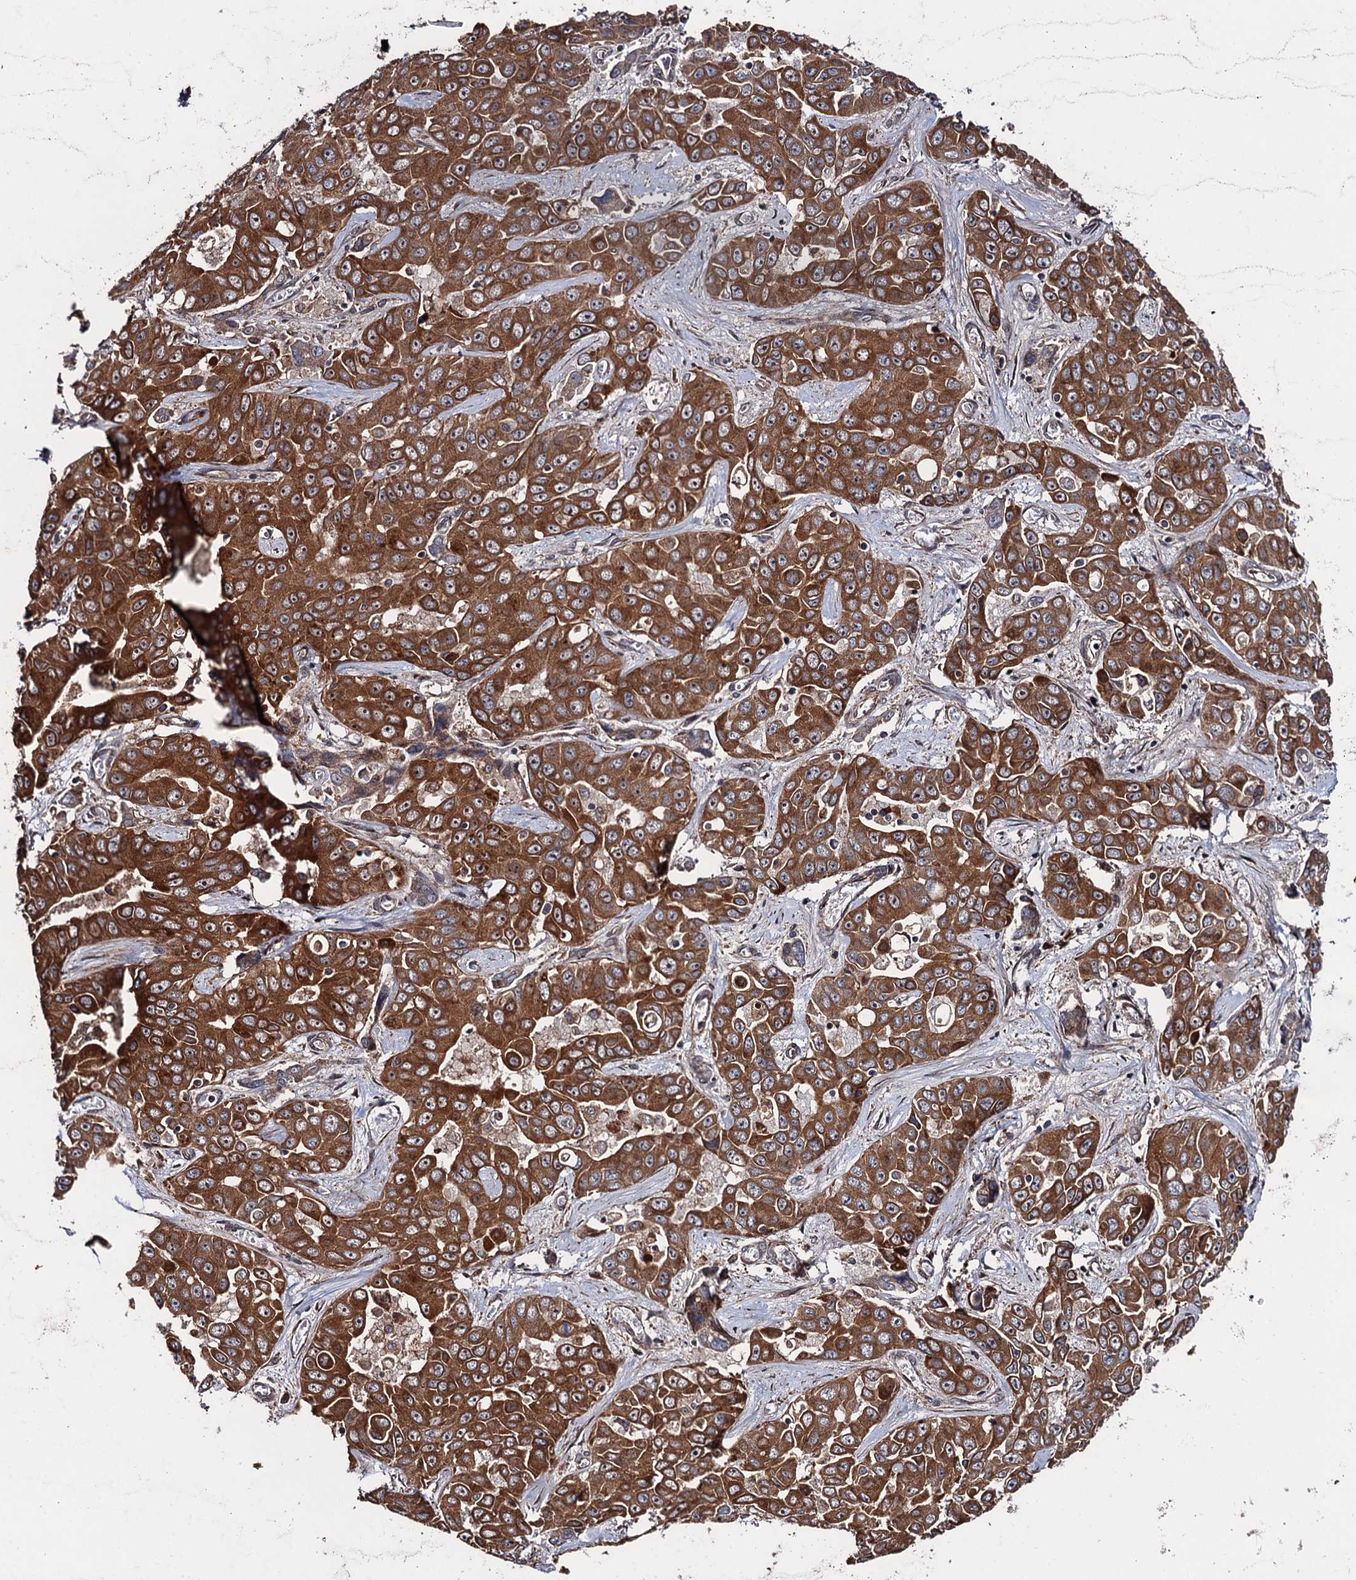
{"staining": {"intensity": "strong", "quantity": ">75%", "location": "cytoplasmic/membranous"}, "tissue": "liver cancer", "cell_type": "Tumor cells", "image_type": "cancer", "snomed": [{"axis": "morphology", "description": "Cholangiocarcinoma"}, {"axis": "topography", "description": "Liver"}], "caption": "Cholangiocarcinoma (liver) stained for a protein (brown) exhibits strong cytoplasmic/membranous positive staining in approximately >75% of tumor cells.", "gene": "FSIP1", "patient": {"sex": "female", "age": 52}}